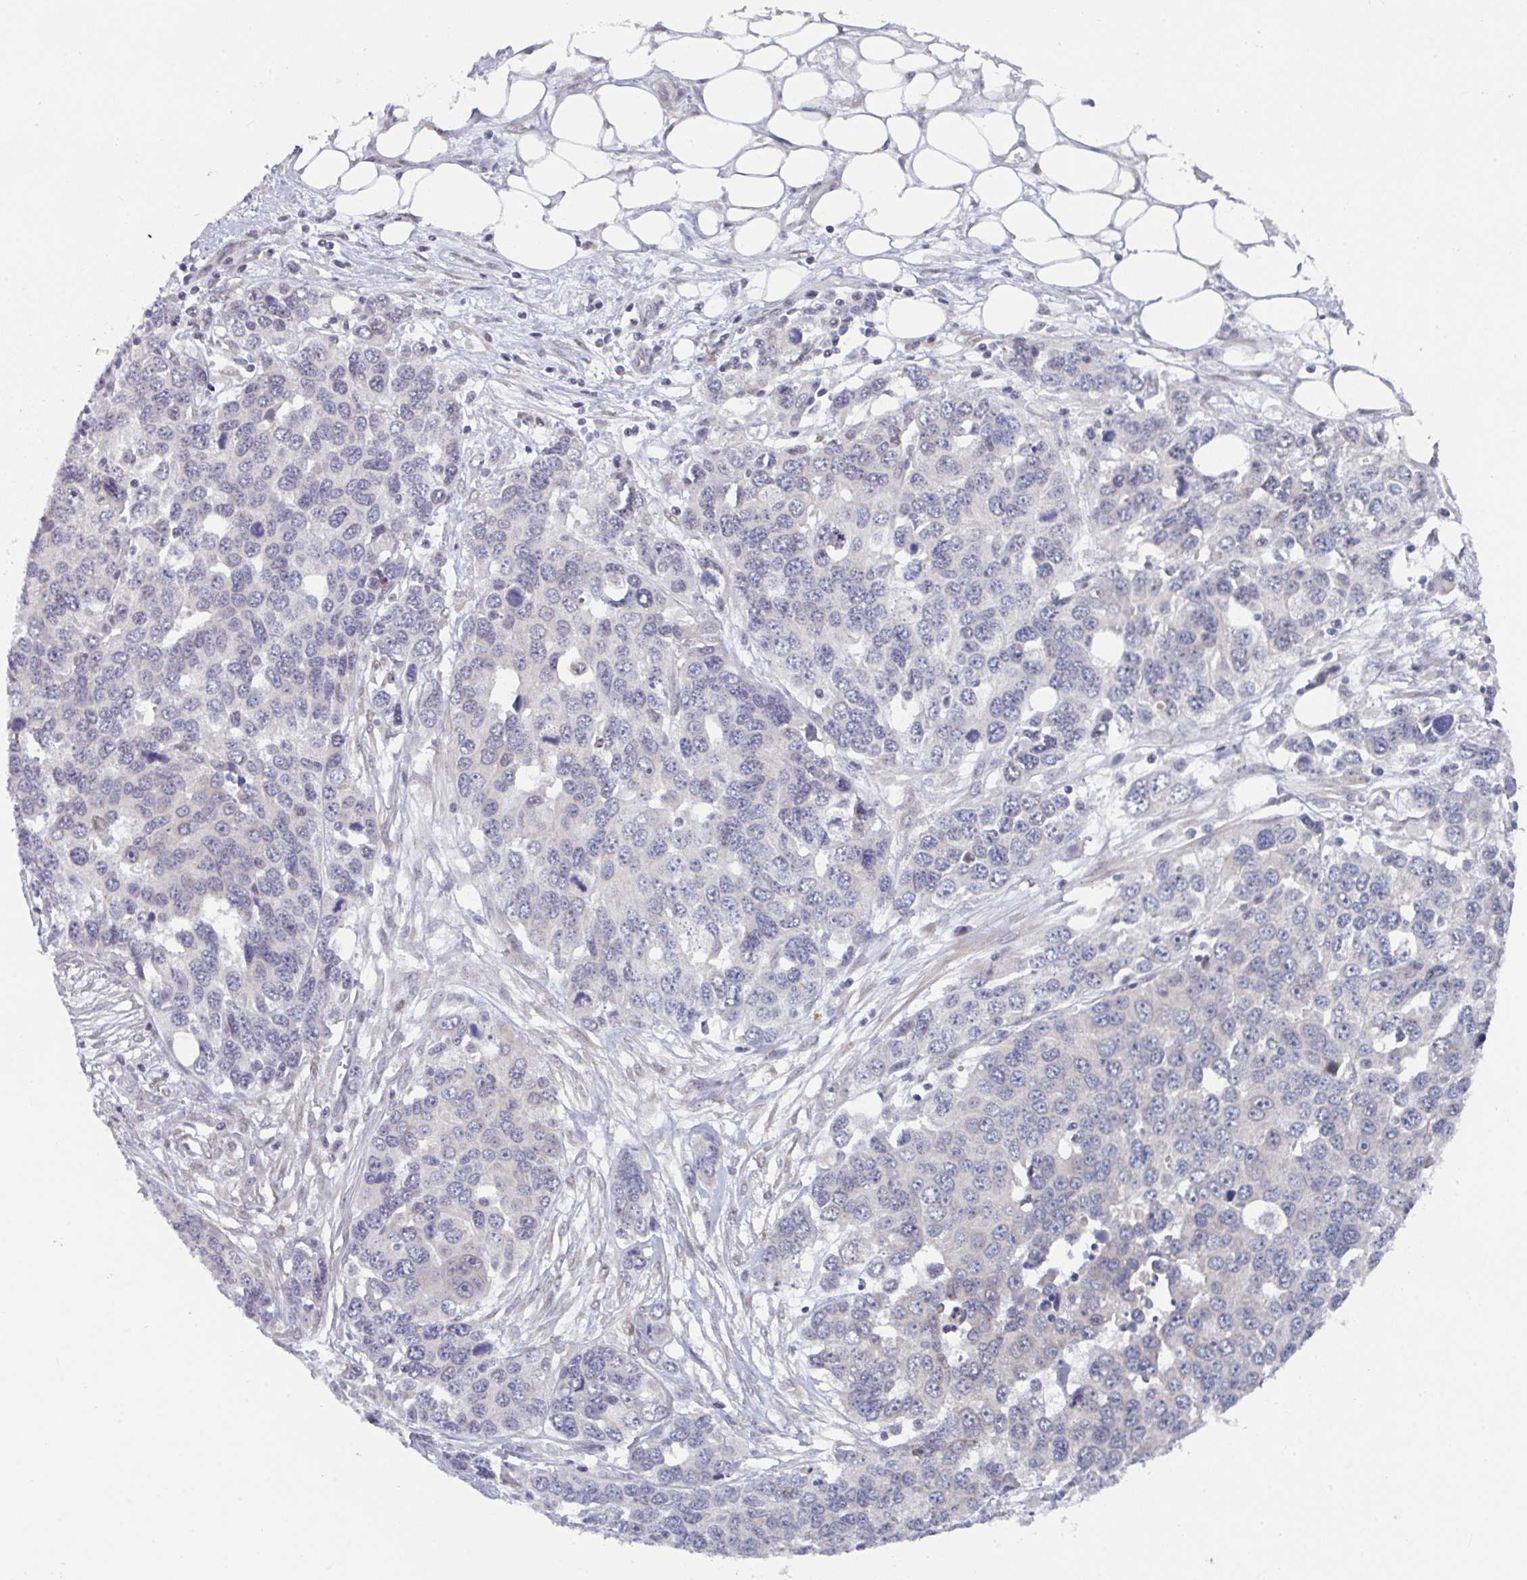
{"staining": {"intensity": "negative", "quantity": "none", "location": "none"}, "tissue": "ovarian cancer", "cell_type": "Tumor cells", "image_type": "cancer", "snomed": [{"axis": "morphology", "description": "Cystadenocarcinoma, serous, NOS"}, {"axis": "topography", "description": "Ovary"}], "caption": "A photomicrograph of ovarian cancer (serous cystadenocarcinoma) stained for a protein shows no brown staining in tumor cells.", "gene": "RBM18", "patient": {"sex": "female", "age": 76}}